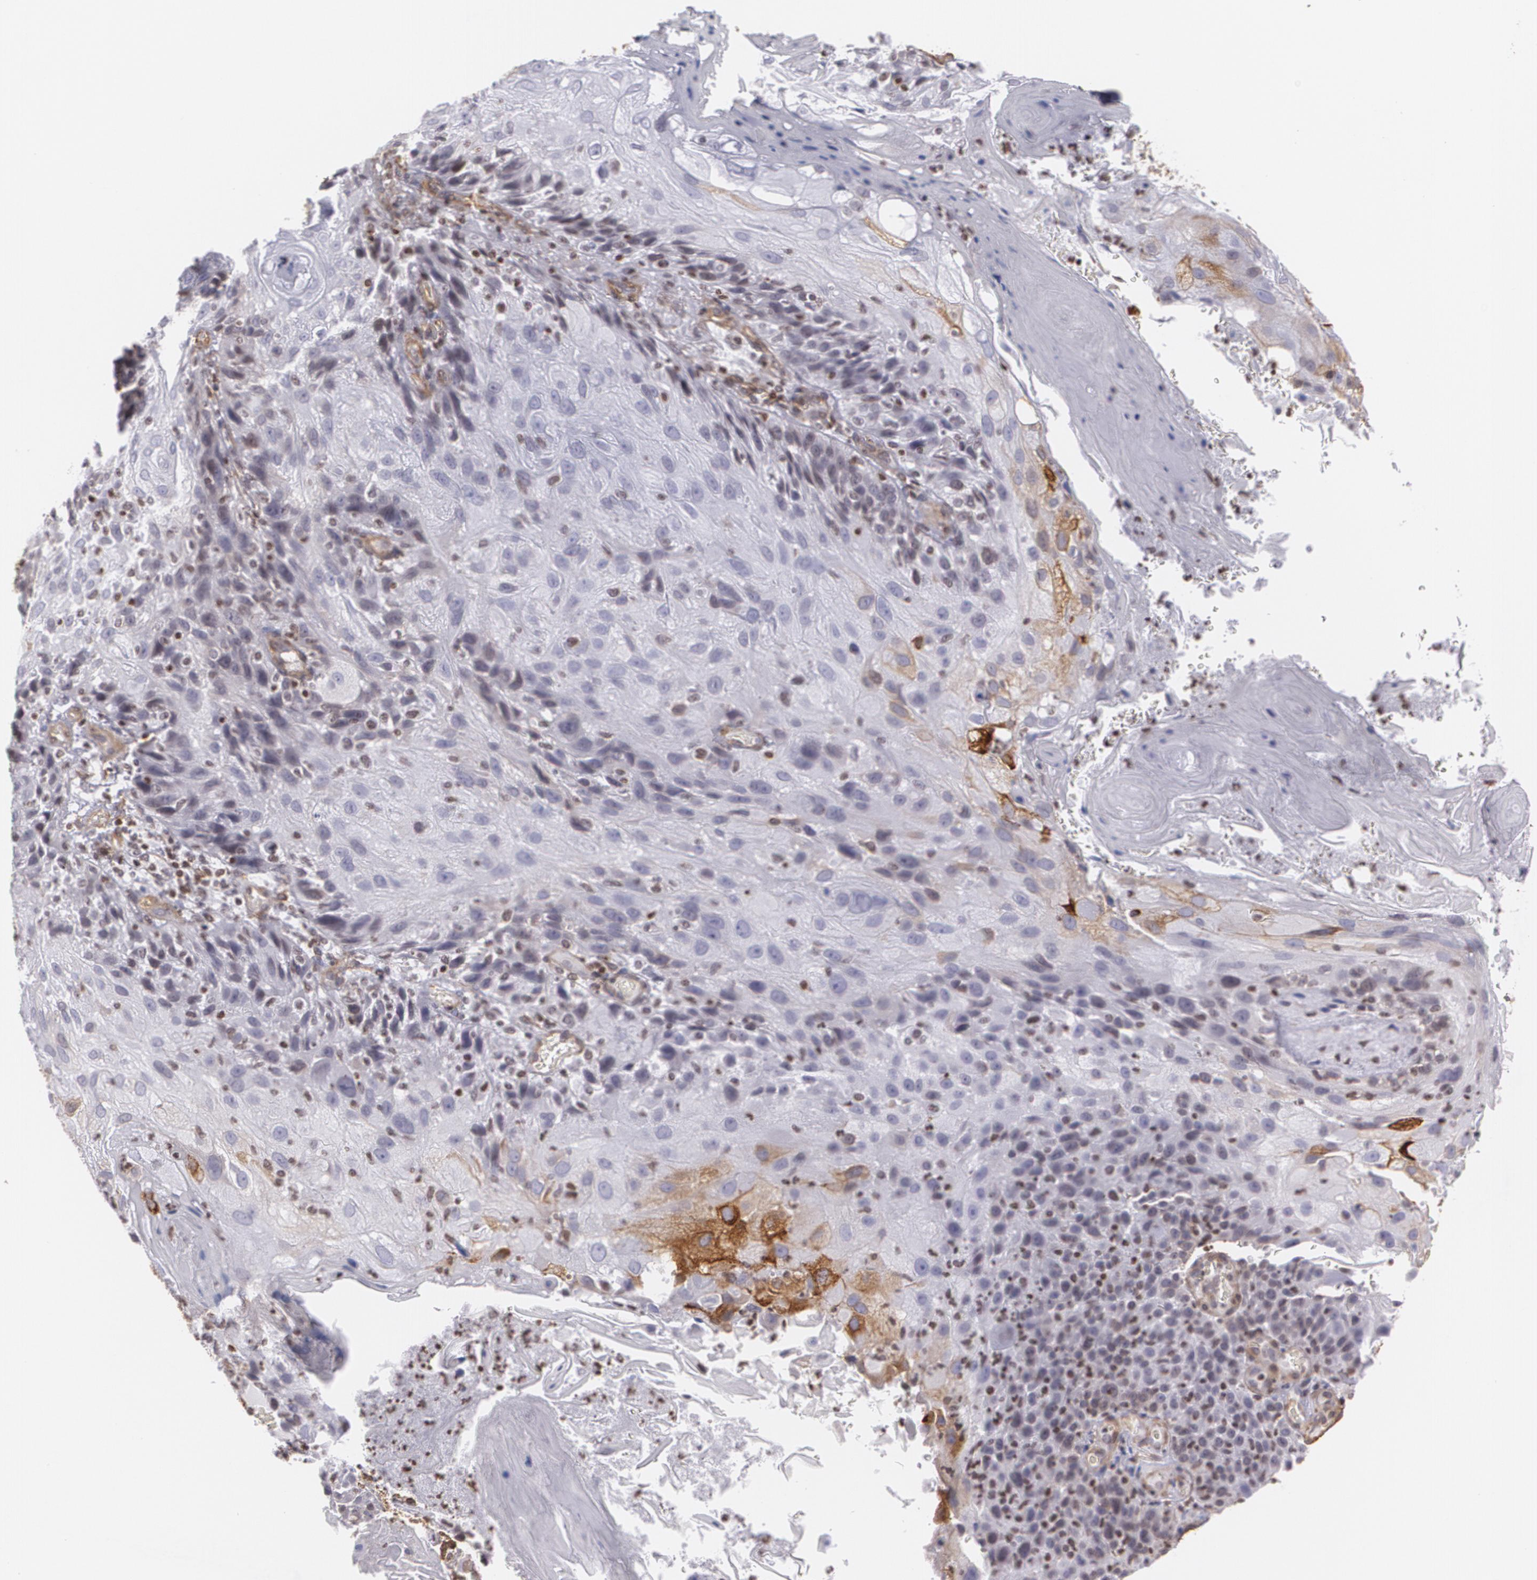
{"staining": {"intensity": "negative", "quantity": "none", "location": "none"}, "tissue": "skin cancer", "cell_type": "Tumor cells", "image_type": "cancer", "snomed": [{"axis": "morphology", "description": "Normal tissue, NOS"}, {"axis": "morphology", "description": "Squamous cell carcinoma, NOS"}, {"axis": "topography", "description": "Skin"}], "caption": "High power microscopy micrograph of an immunohistochemistry micrograph of skin cancer, revealing no significant positivity in tumor cells.", "gene": "VAMP1", "patient": {"sex": "female", "age": 83}}